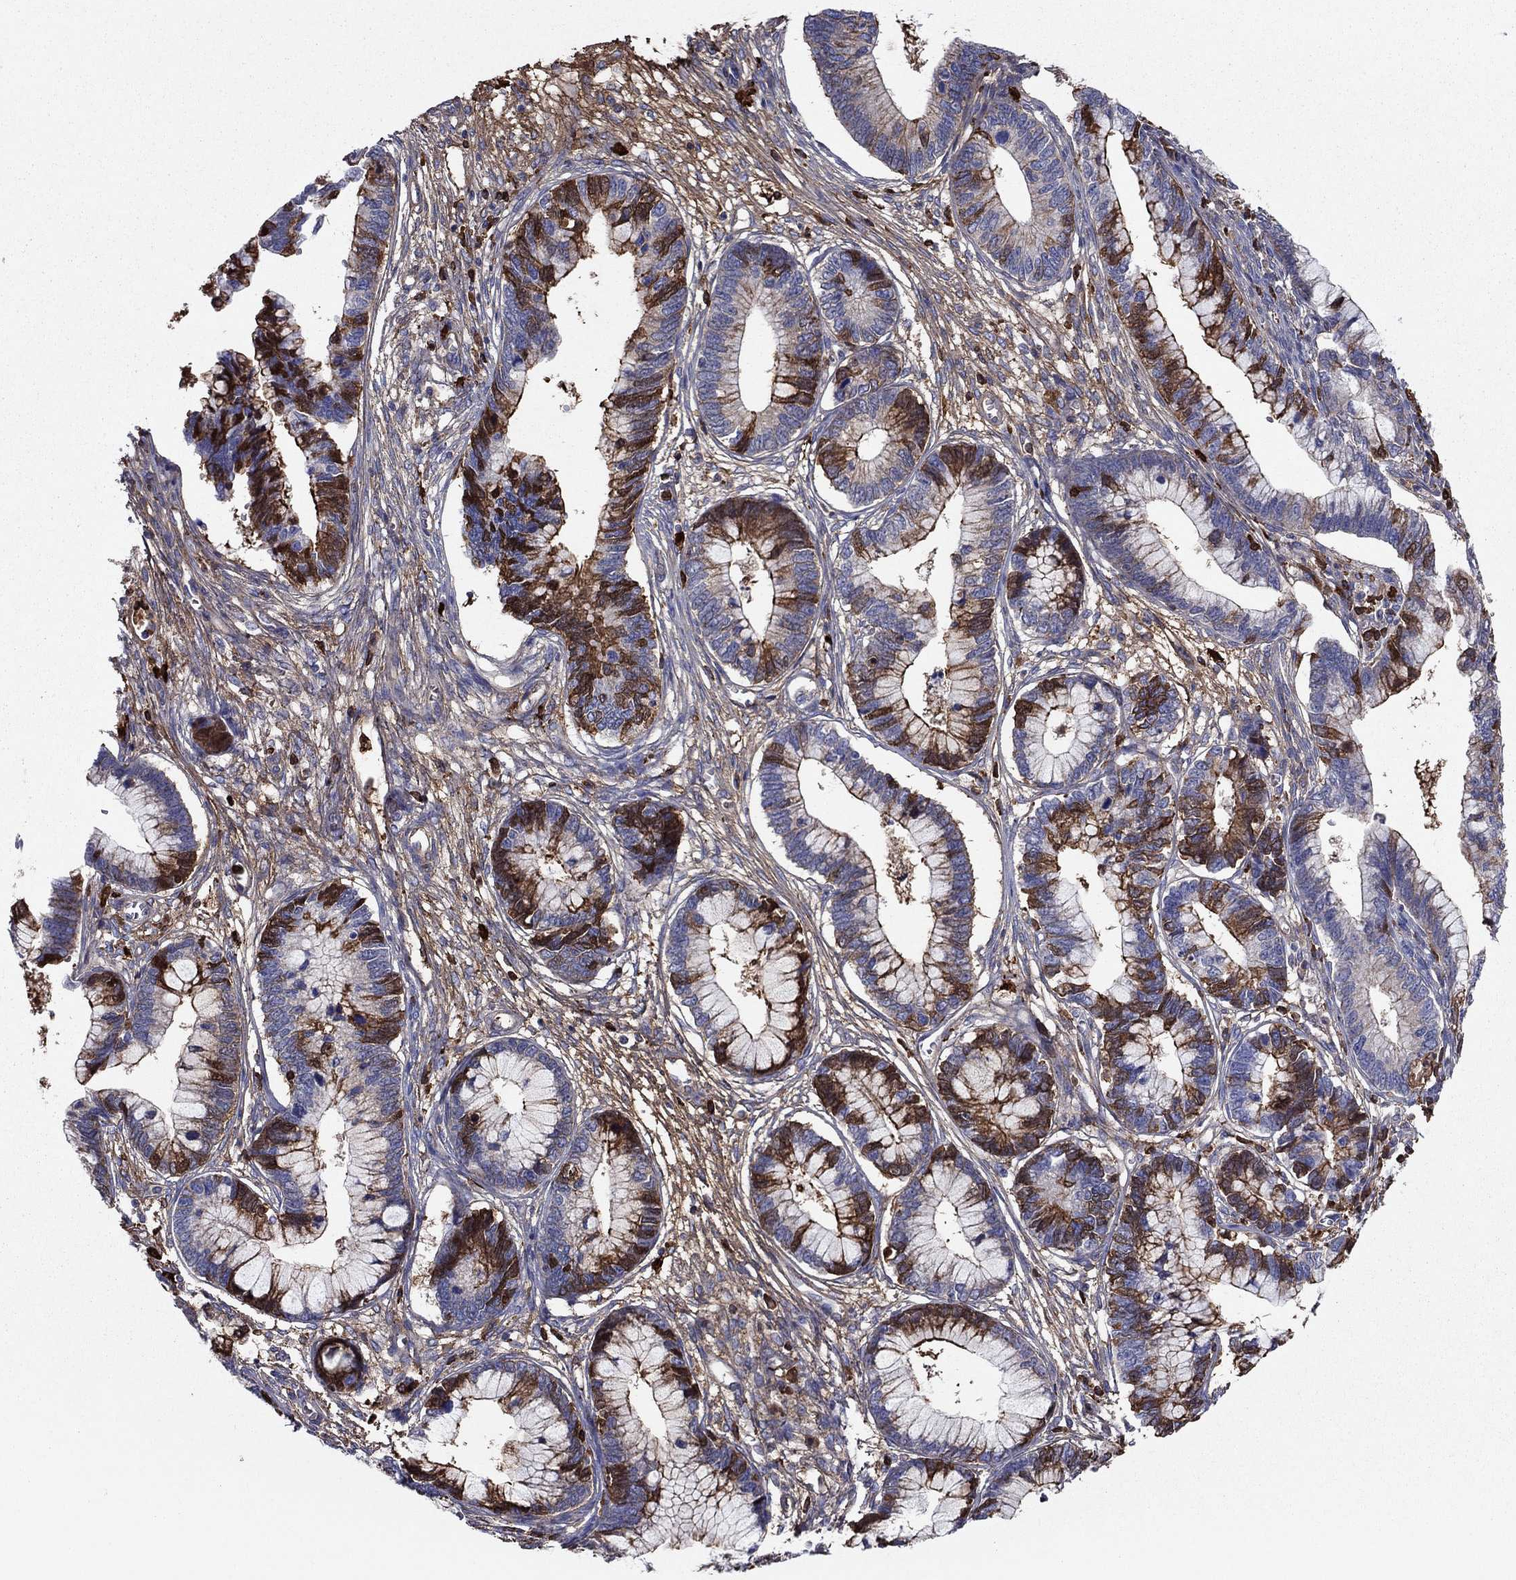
{"staining": {"intensity": "strong", "quantity": "25%-75%", "location": "cytoplasmic/membranous"}, "tissue": "cervical cancer", "cell_type": "Tumor cells", "image_type": "cancer", "snomed": [{"axis": "morphology", "description": "Adenocarcinoma, NOS"}, {"axis": "topography", "description": "Cervix"}], "caption": "Brown immunohistochemical staining in cervical cancer (adenocarcinoma) demonstrates strong cytoplasmic/membranous staining in about 25%-75% of tumor cells.", "gene": "HPX", "patient": {"sex": "female", "age": 44}}